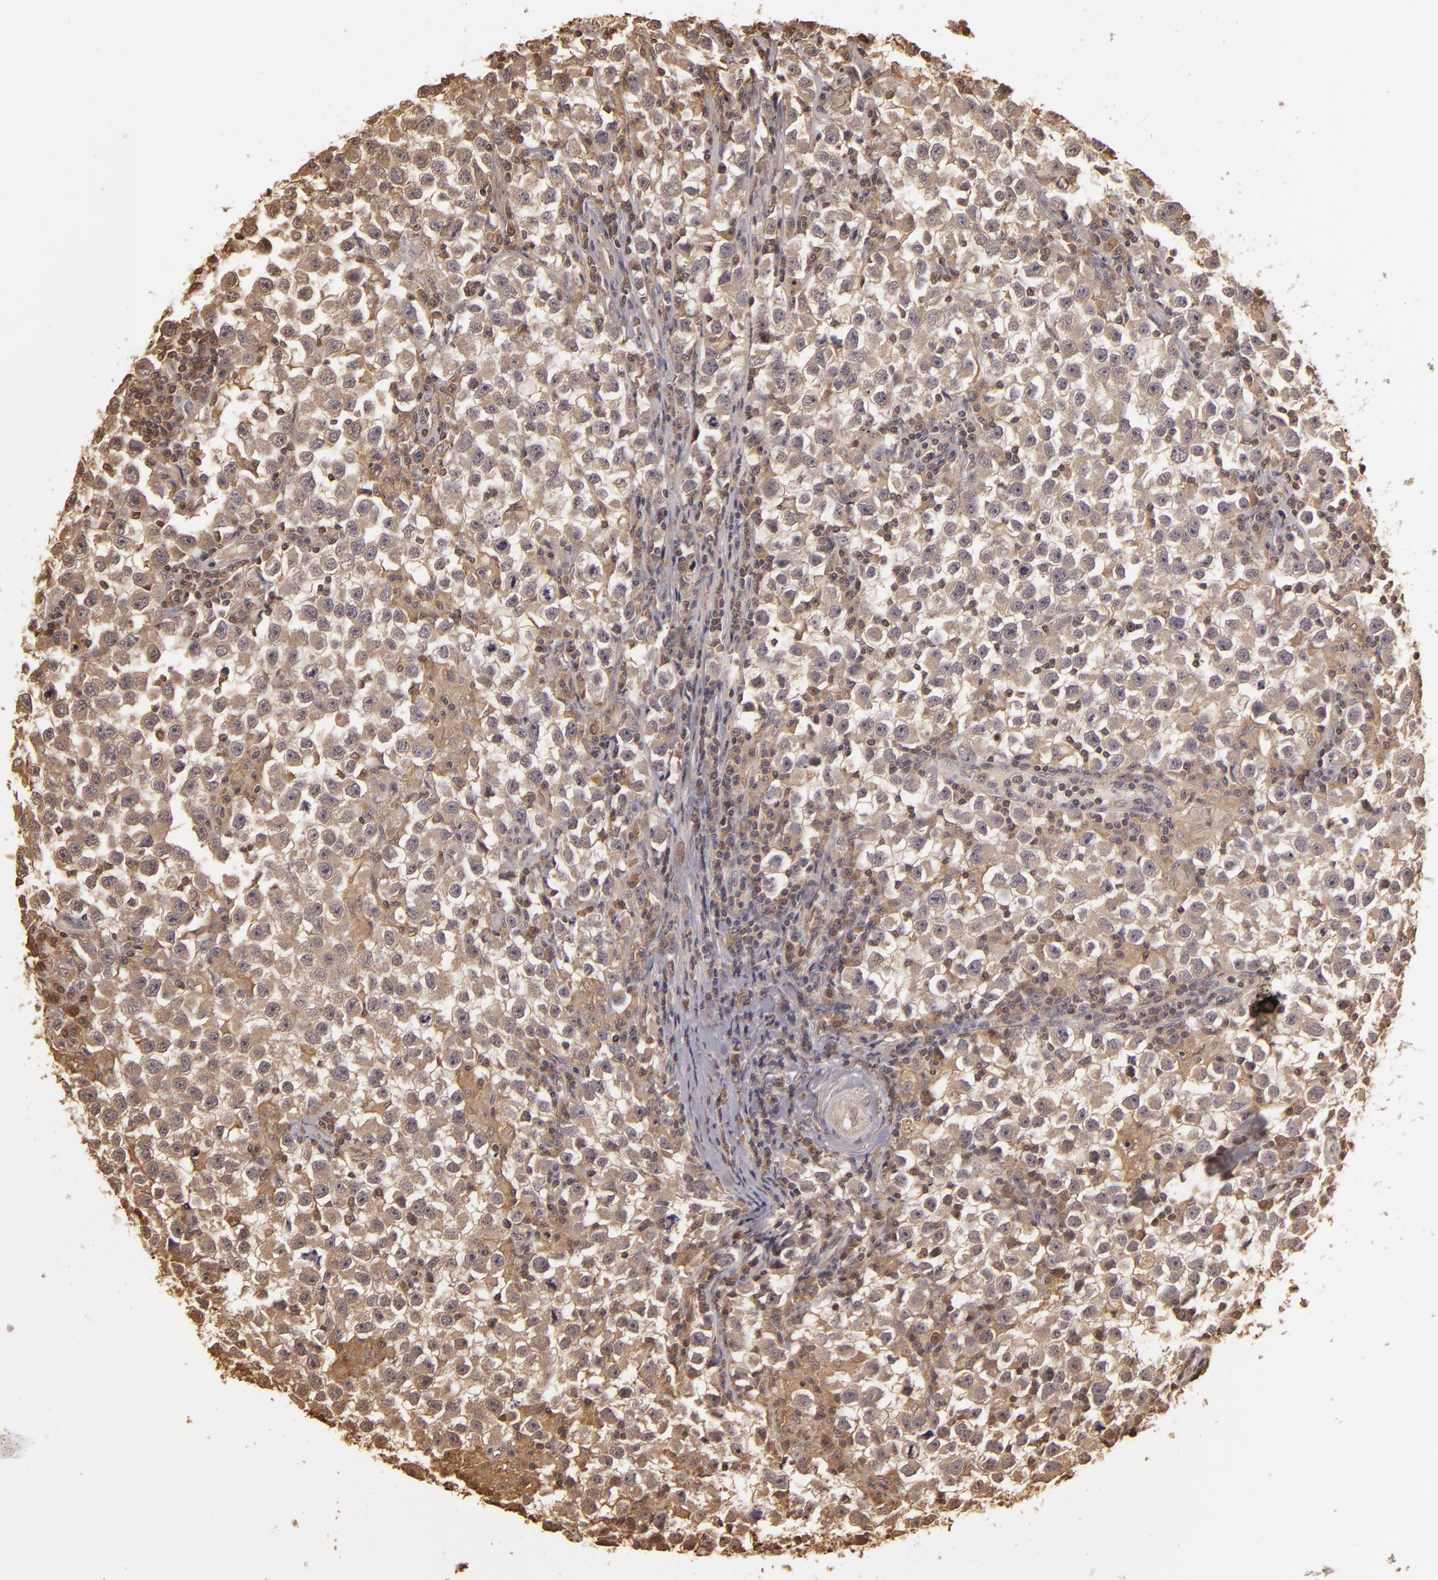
{"staining": {"intensity": "weak", "quantity": "25%-75%", "location": "cytoplasmic/membranous"}, "tissue": "testis cancer", "cell_type": "Tumor cells", "image_type": "cancer", "snomed": [{"axis": "morphology", "description": "Seminoma, NOS"}, {"axis": "topography", "description": "Testis"}], "caption": "A brown stain labels weak cytoplasmic/membranous expression of a protein in human seminoma (testis) tumor cells.", "gene": "ARPC2", "patient": {"sex": "male", "age": 33}}